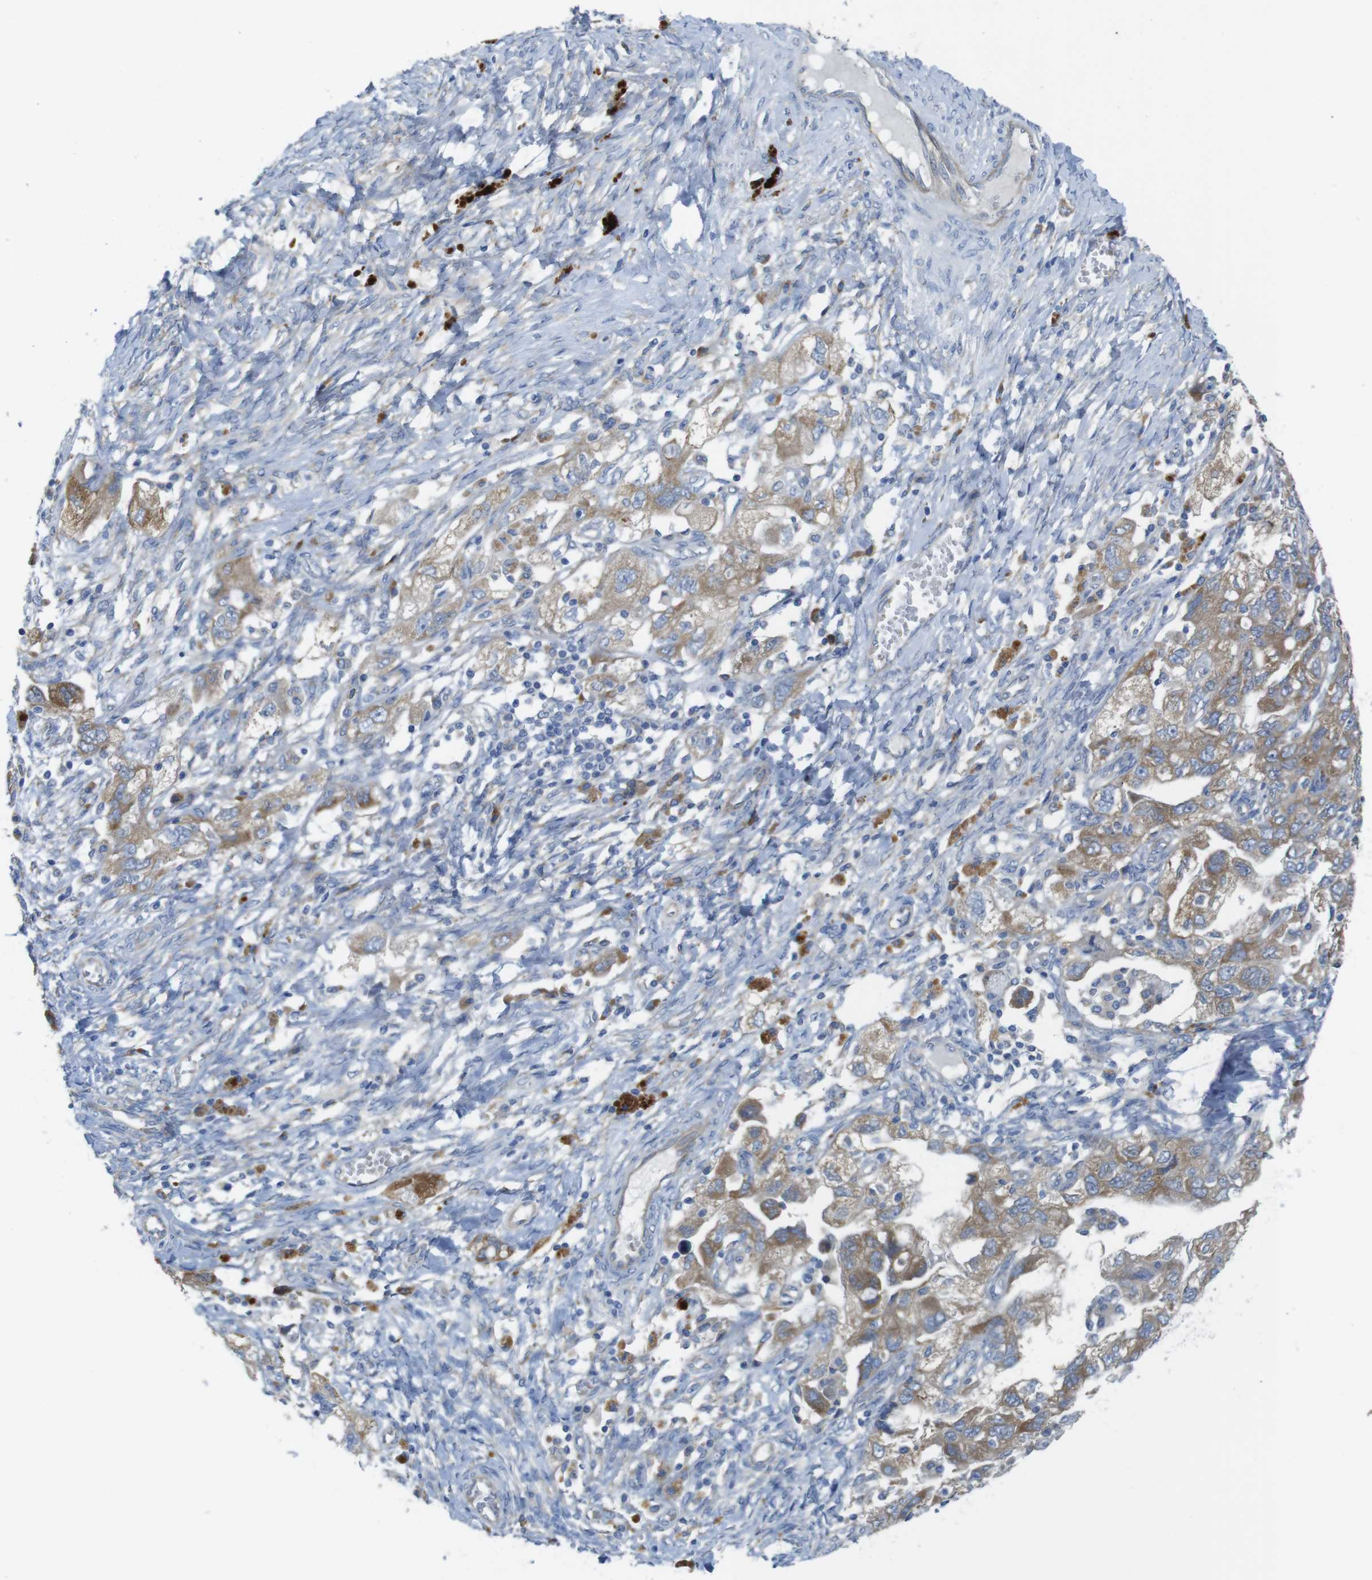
{"staining": {"intensity": "weak", "quantity": ">75%", "location": "cytoplasmic/membranous"}, "tissue": "ovarian cancer", "cell_type": "Tumor cells", "image_type": "cancer", "snomed": [{"axis": "morphology", "description": "Carcinoma, NOS"}, {"axis": "morphology", "description": "Cystadenocarcinoma, serous, NOS"}, {"axis": "topography", "description": "Ovary"}], "caption": "Human ovarian cancer (serous cystadenocarcinoma) stained with a brown dye demonstrates weak cytoplasmic/membranous positive positivity in about >75% of tumor cells.", "gene": "TMEM234", "patient": {"sex": "female", "age": 69}}